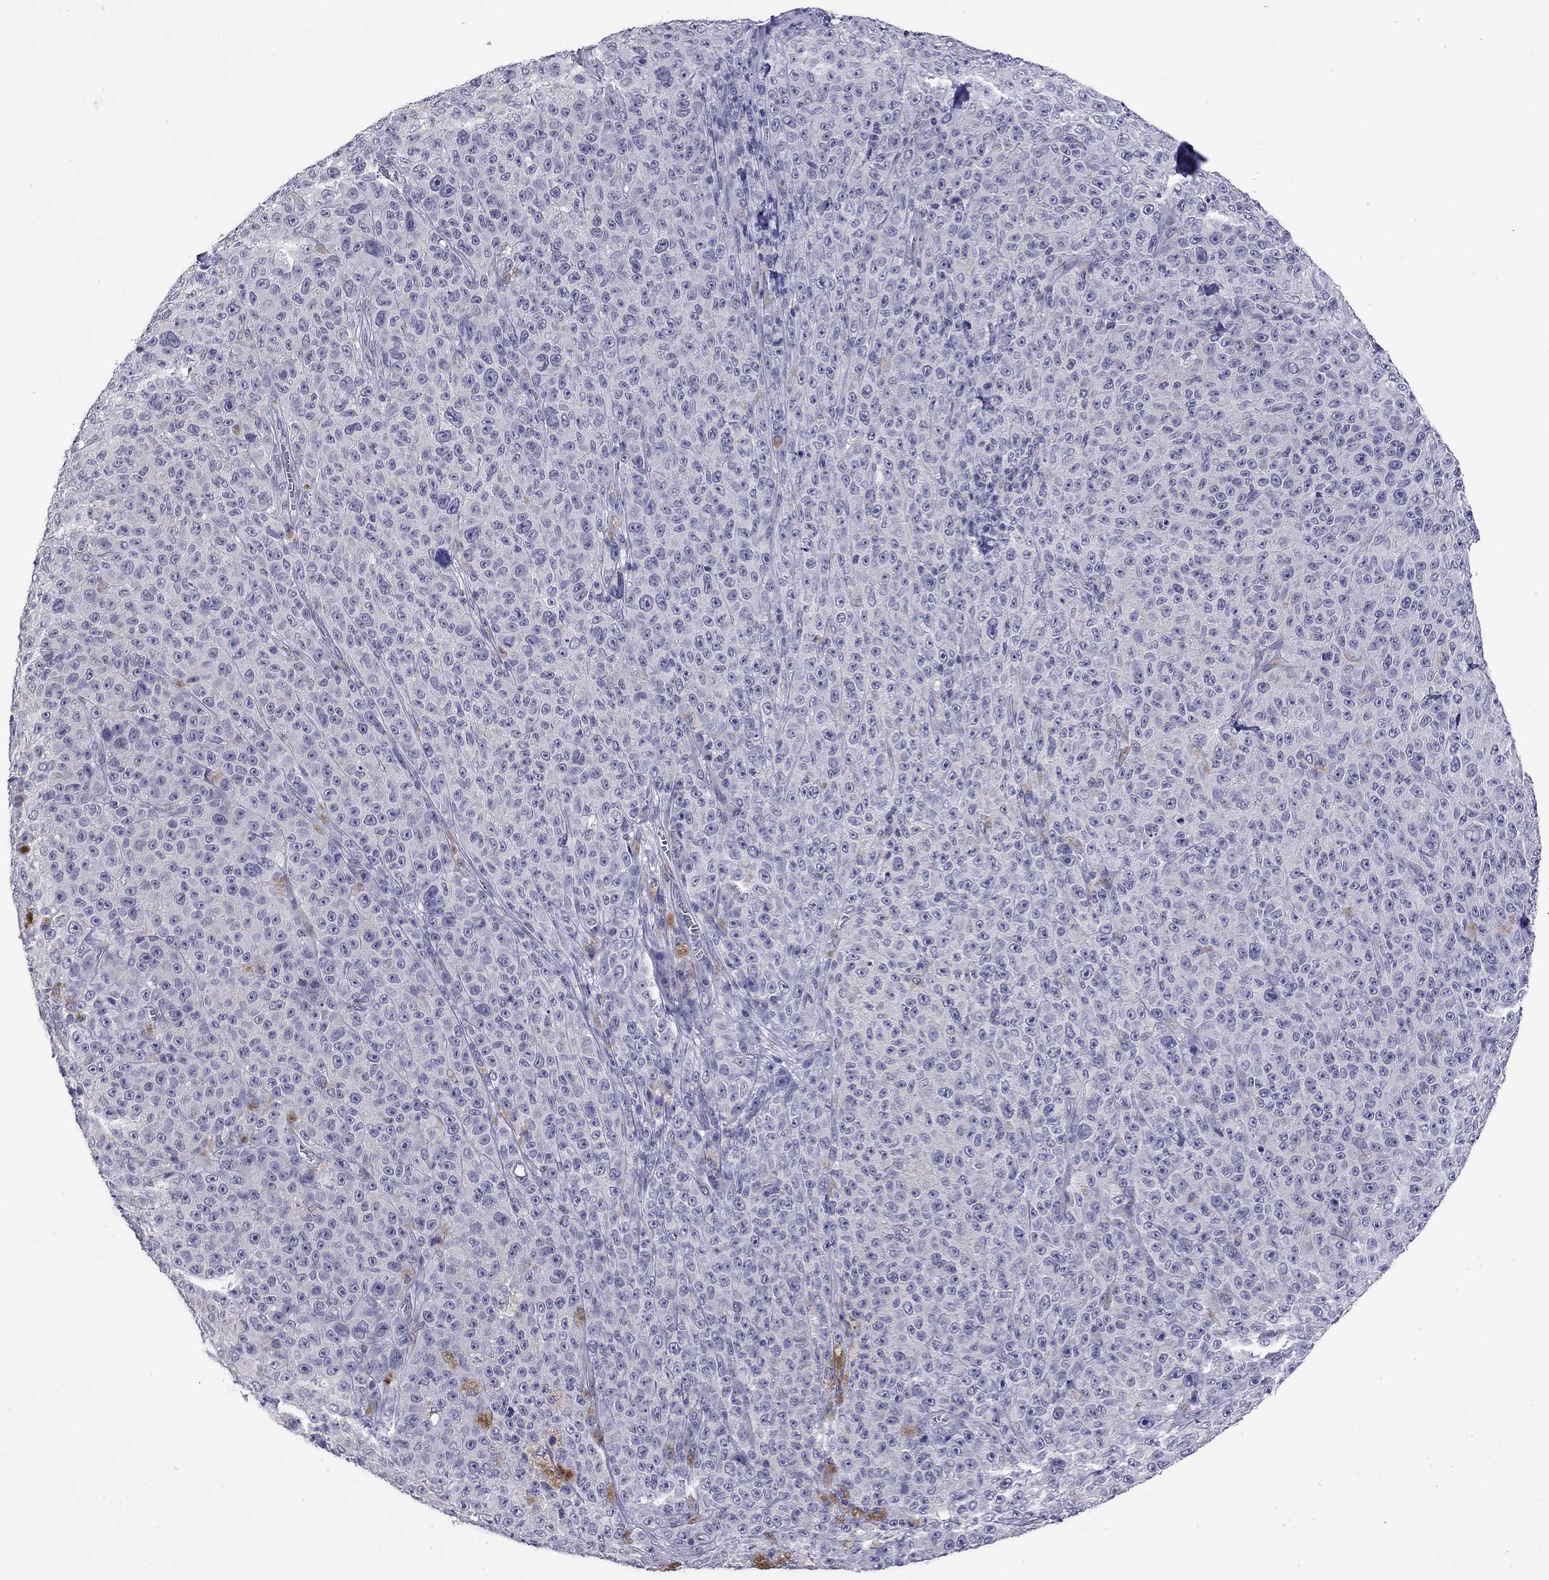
{"staining": {"intensity": "negative", "quantity": "none", "location": "none"}, "tissue": "melanoma", "cell_type": "Tumor cells", "image_type": "cancer", "snomed": [{"axis": "morphology", "description": "Malignant melanoma, NOS"}, {"axis": "topography", "description": "Skin"}], "caption": "Histopathology image shows no protein expression in tumor cells of malignant melanoma tissue.", "gene": "WNK3", "patient": {"sex": "female", "age": 82}}